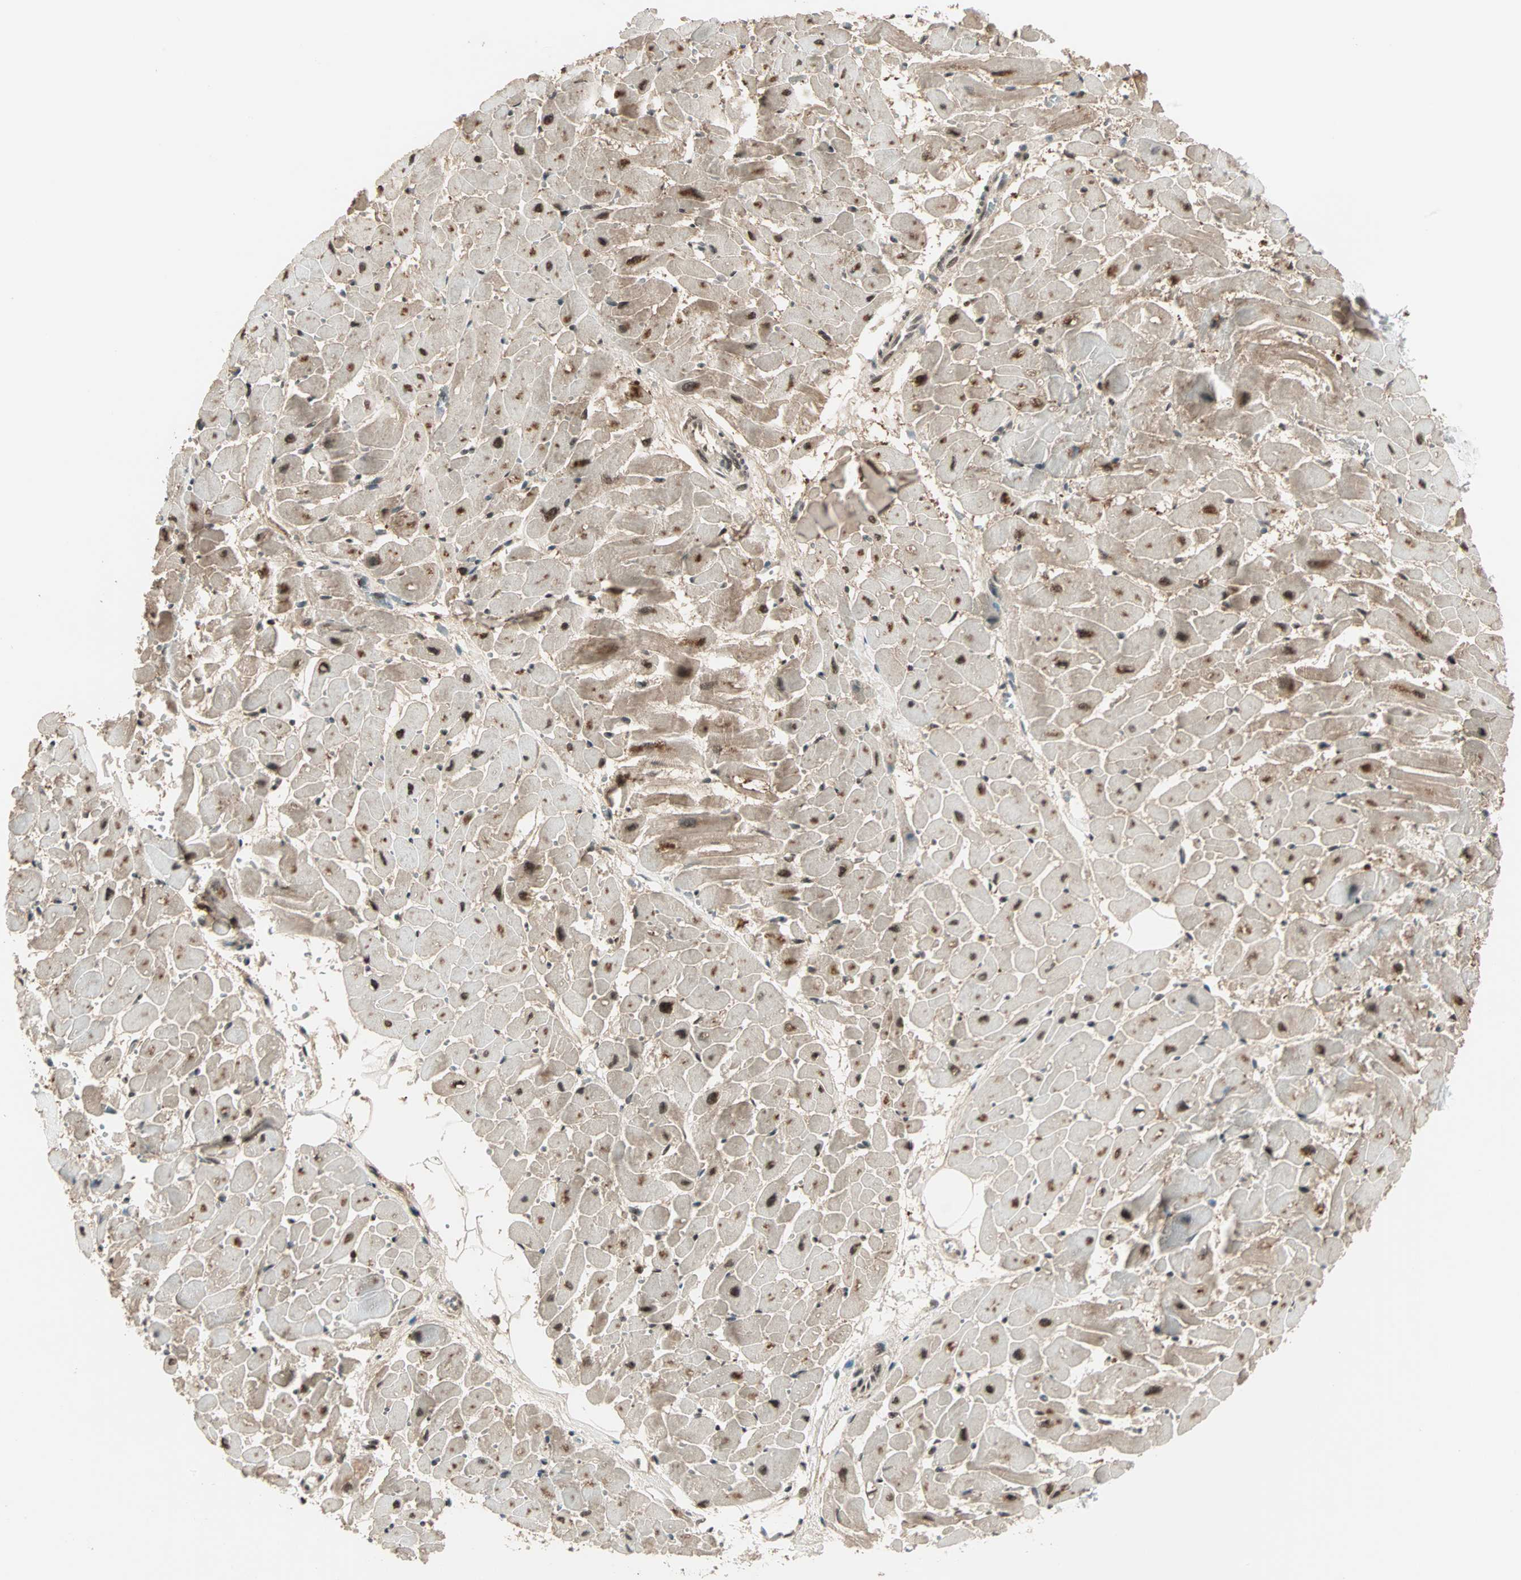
{"staining": {"intensity": "strong", "quantity": ">75%", "location": "cytoplasmic/membranous,nuclear"}, "tissue": "heart muscle", "cell_type": "Cardiomyocytes", "image_type": "normal", "snomed": [{"axis": "morphology", "description": "Normal tissue, NOS"}, {"axis": "topography", "description": "Heart"}], "caption": "Immunohistochemical staining of unremarkable human heart muscle demonstrates >75% levels of strong cytoplasmic/membranous,nuclear protein staining in approximately >75% of cardiomyocytes. Immunohistochemistry stains the protein in brown and the nuclei are stained blue.", "gene": "ZNF44", "patient": {"sex": "female", "age": 19}}